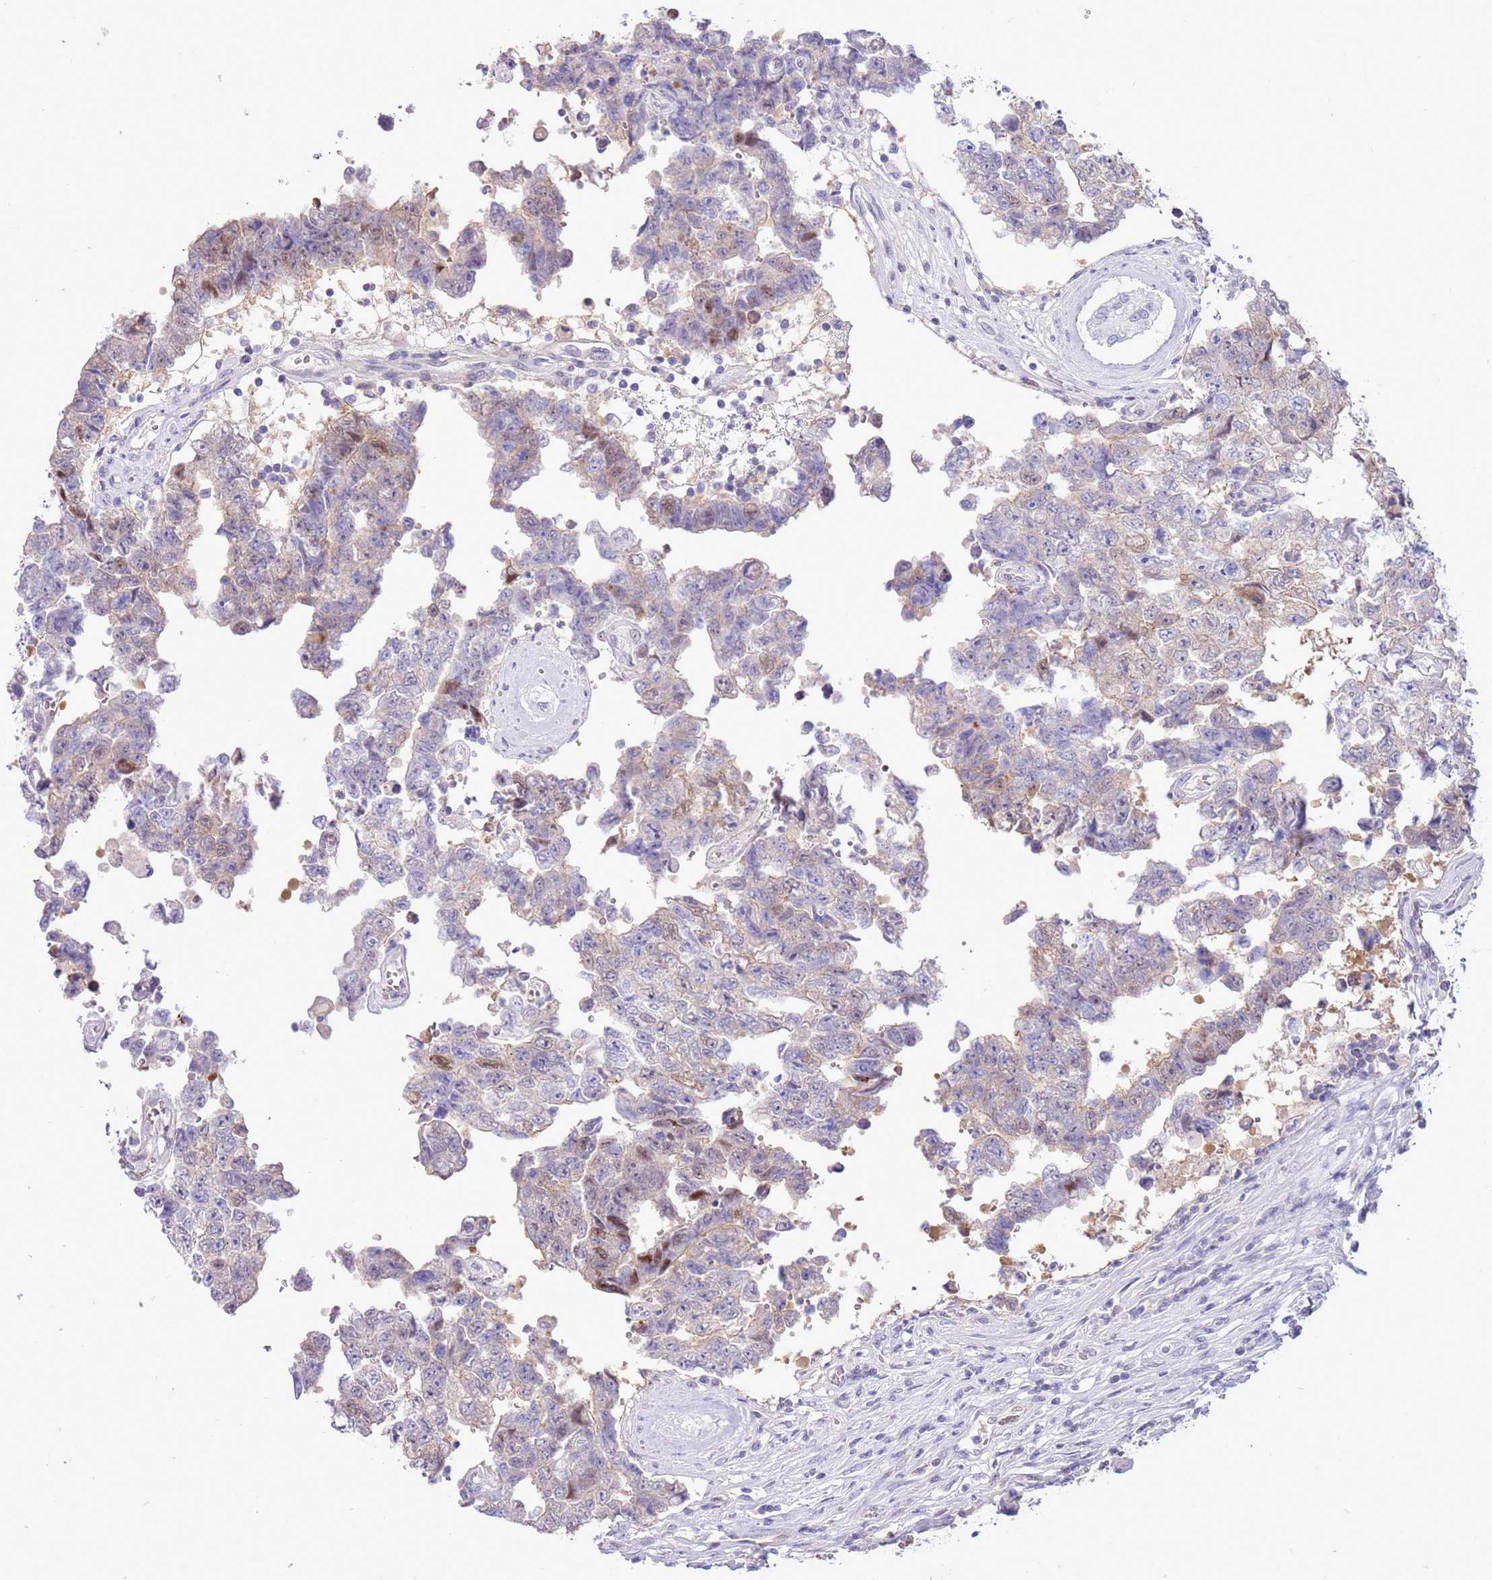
{"staining": {"intensity": "weak", "quantity": "<25%", "location": "cytoplasmic/membranous"}, "tissue": "testis cancer", "cell_type": "Tumor cells", "image_type": "cancer", "snomed": [{"axis": "morphology", "description": "Normal tissue, NOS"}, {"axis": "morphology", "description": "Carcinoma, Embryonal, NOS"}, {"axis": "topography", "description": "Testis"}, {"axis": "topography", "description": "Epididymis"}], "caption": "High magnification brightfield microscopy of testis cancer stained with DAB (brown) and counterstained with hematoxylin (blue): tumor cells show no significant expression.", "gene": "DDI2", "patient": {"sex": "male", "age": 25}}